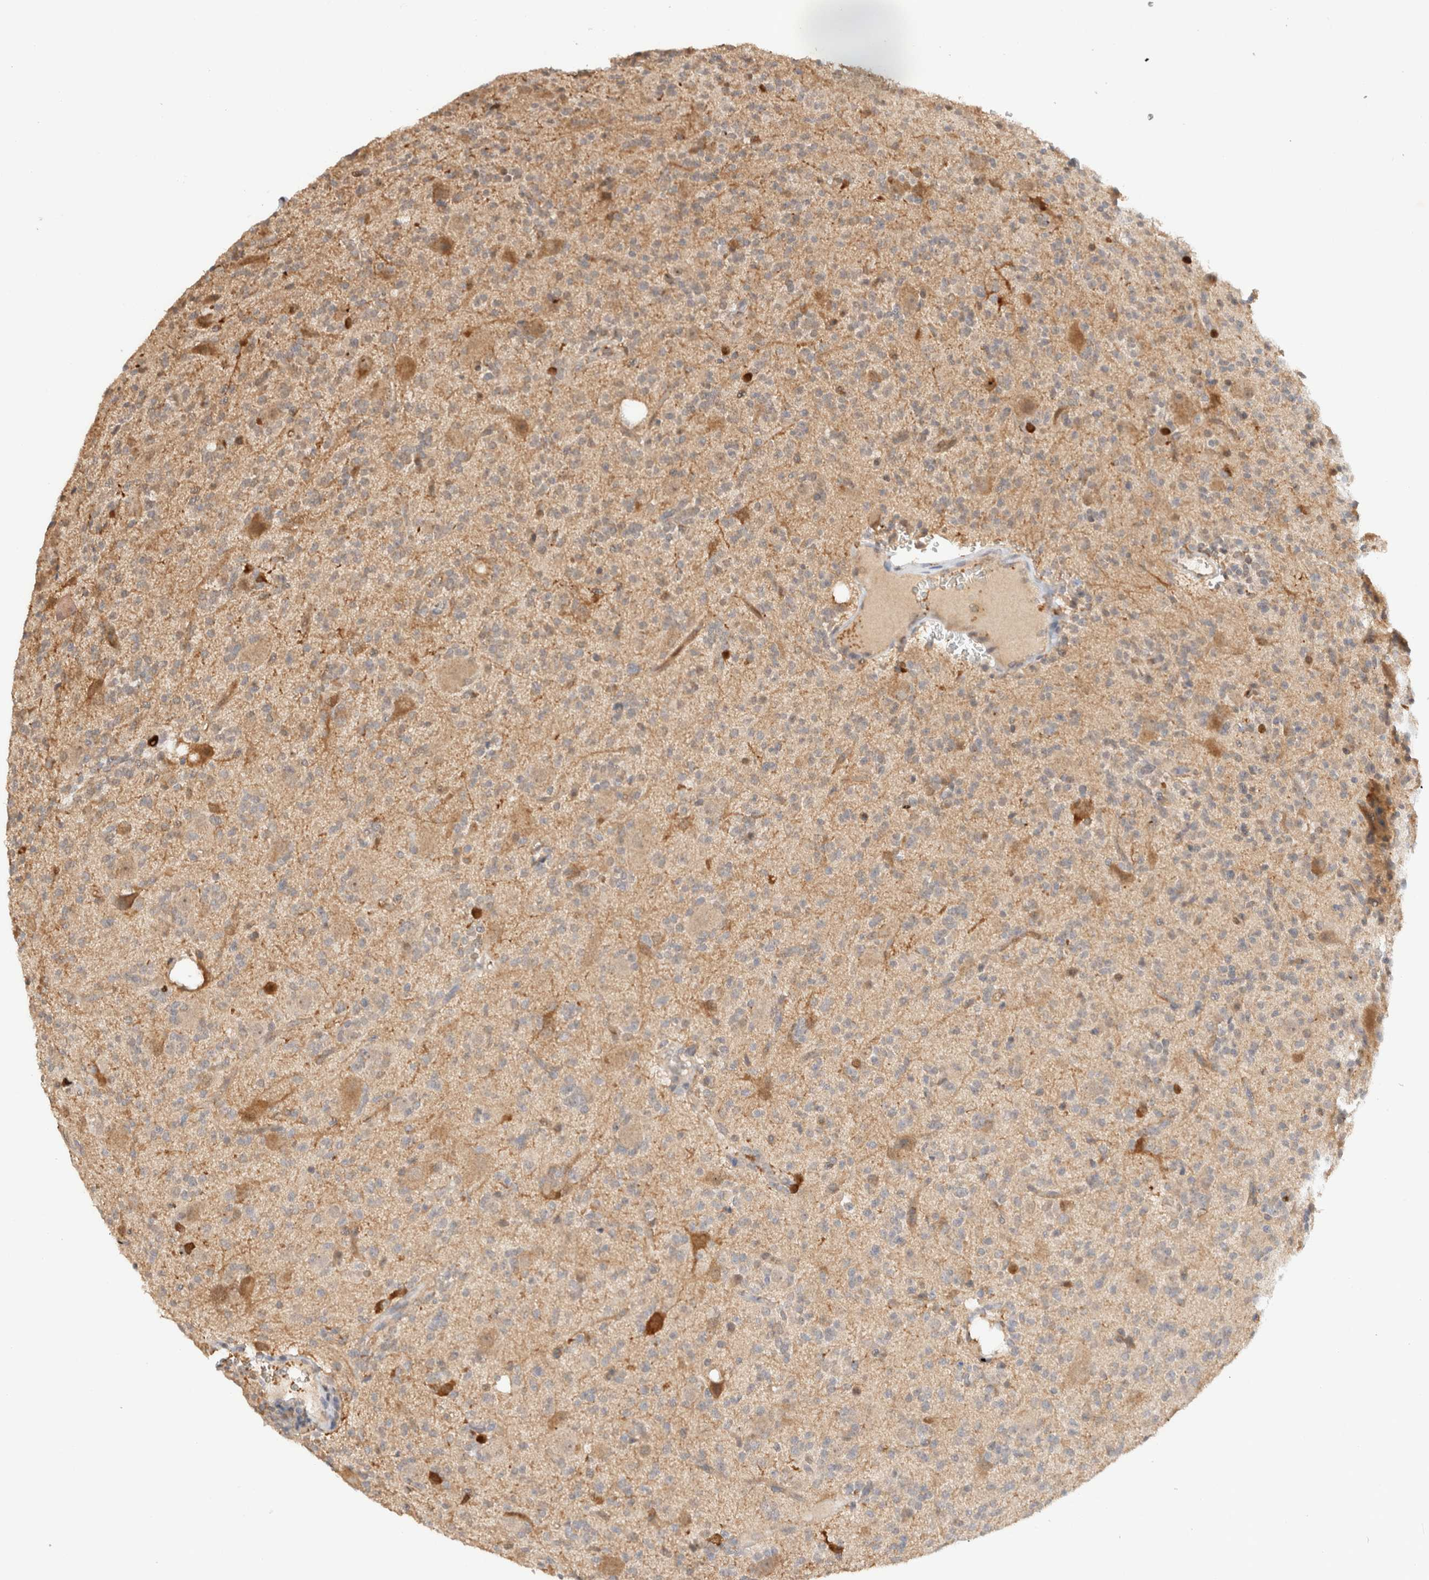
{"staining": {"intensity": "negative", "quantity": "none", "location": "none"}, "tissue": "glioma", "cell_type": "Tumor cells", "image_type": "cancer", "snomed": [{"axis": "morphology", "description": "Glioma, malignant, High grade"}, {"axis": "topography", "description": "Brain"}], "caption": "The immunohistochemistry (IHC) micrograph has no significant positivity in tumor cells of malignant high-grade glioma tissue.", "gene": "CA13", "patient": {"sex": "male", "age": 34}}